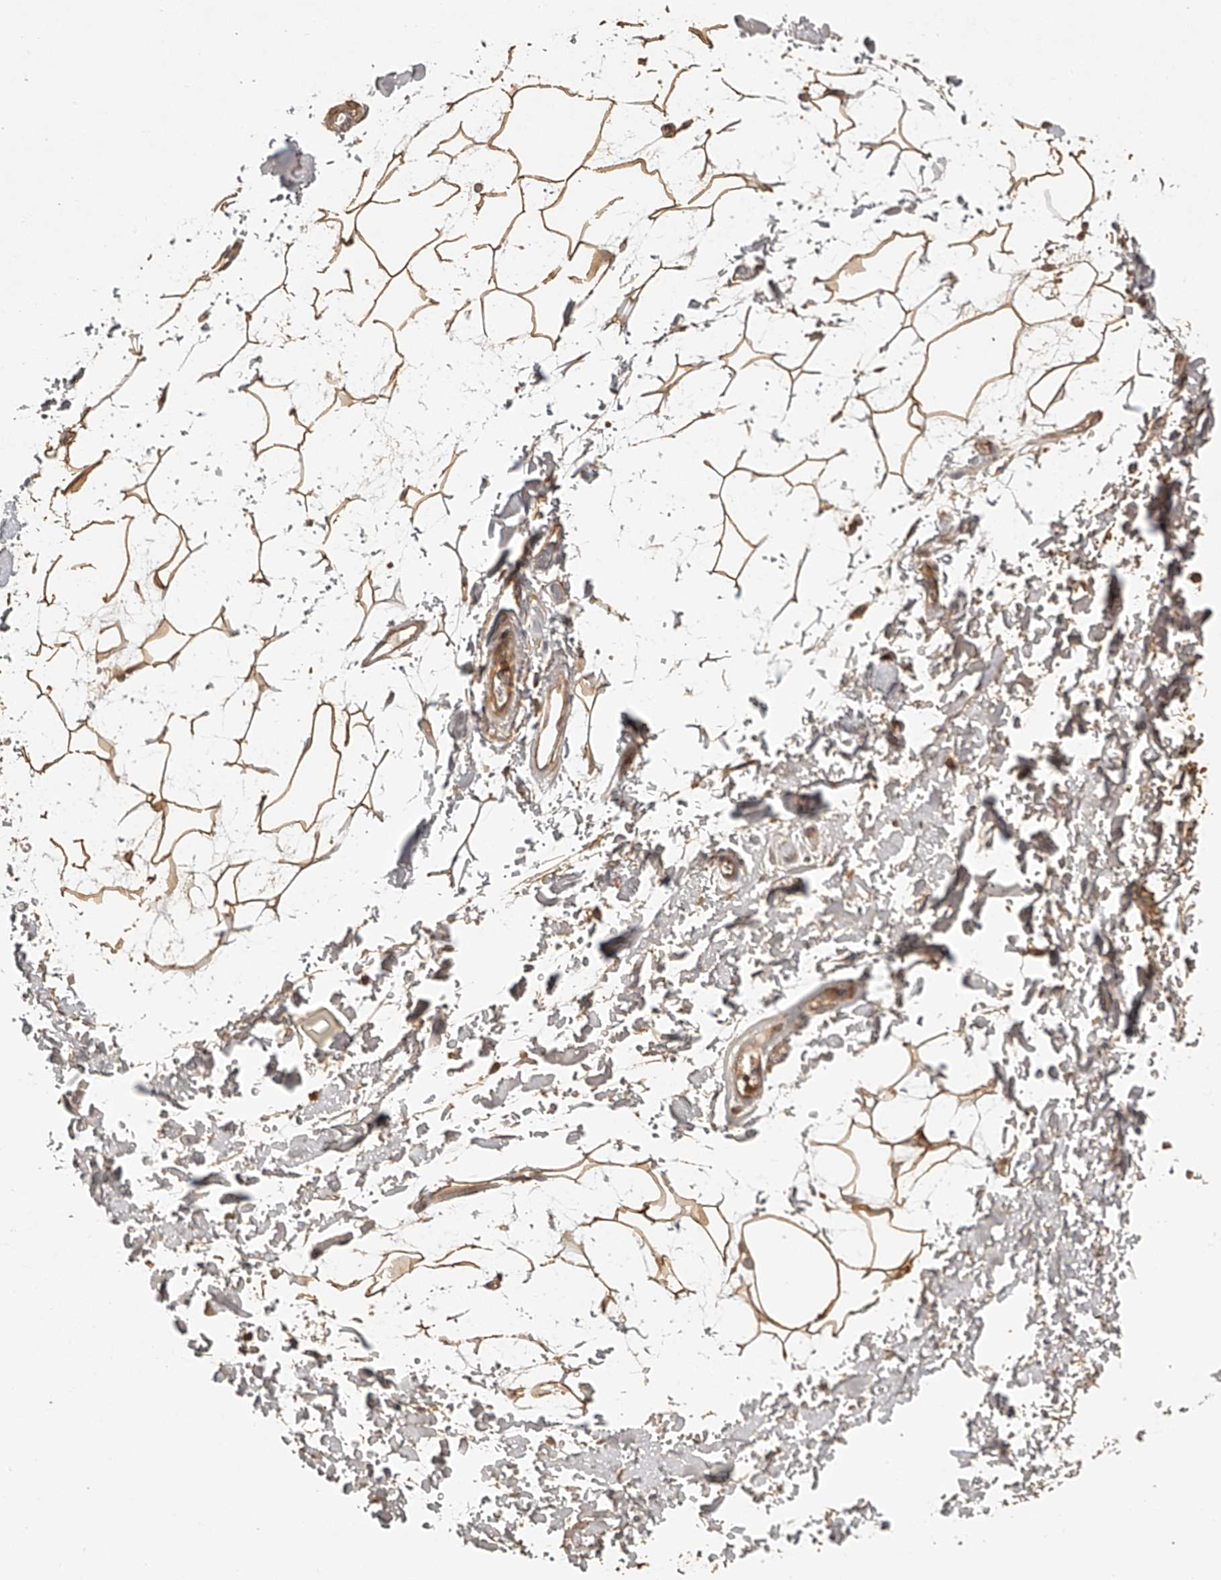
{"staining": {"intensity": "moderate", "quantity": ">75%", "location": "cytoplasmic/membranous"}, "tissue": "adipose tissue", "cell_type": "Adipocytes", "image_type": "normal", "snomed": [{"axis": "morphology", "description": "Normal tissue, NOS"}, {"axis": "topography", "description": "Soft tissue"}], "caption": "Immunohistochemistry (IHC) of benign adipose tissue displays medium levels of moderate cytoplasmic/membranous positivity in about >75% of adipocytes.", "gene": "BCL2L11", "patient": {"sex": "male", "age": 72}}